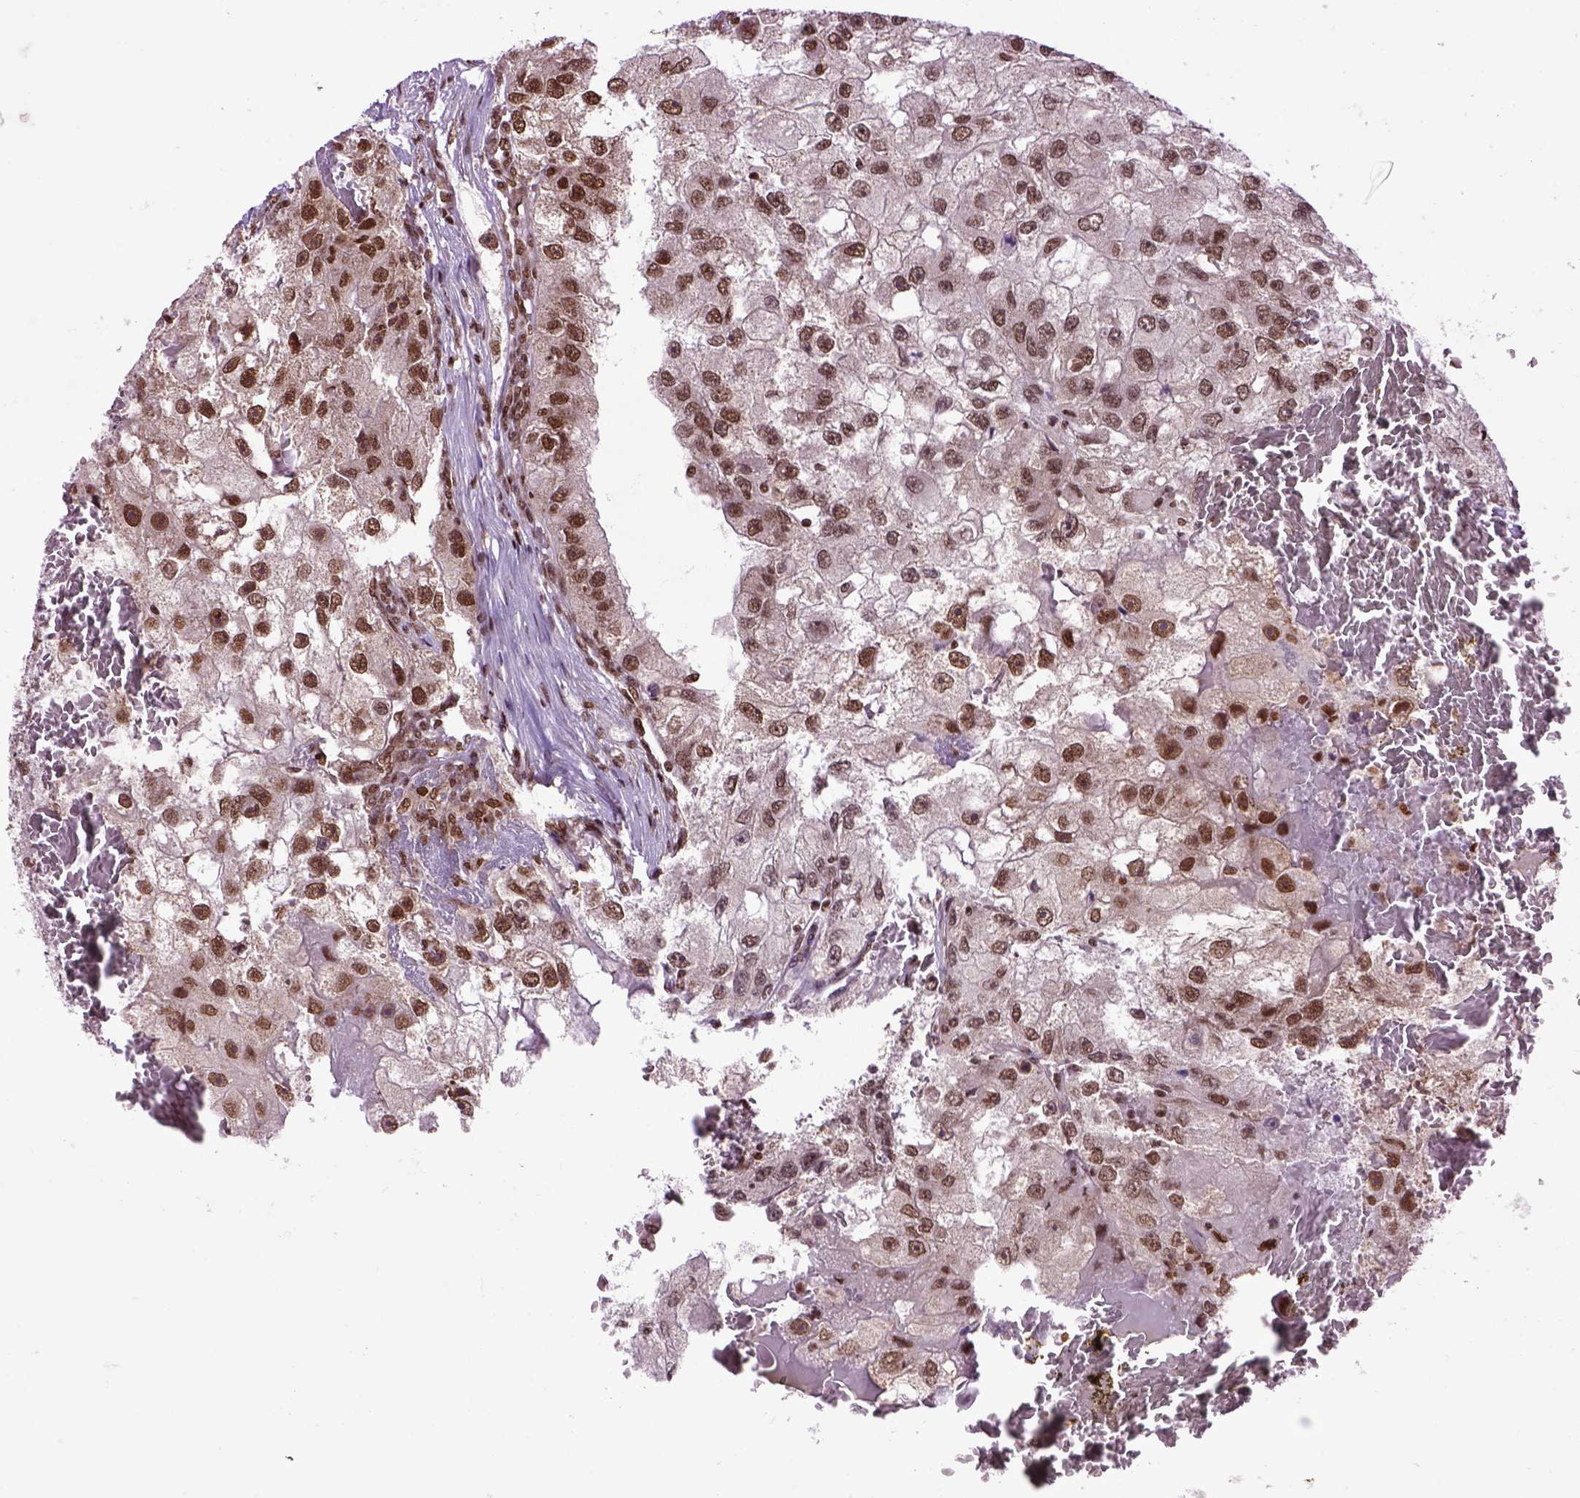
{"staining": {"intensity": "moderate", "quantity": ">75%", "location": "nuclear"}, "tissue": "renal cancer", "cell_type": "Tumor cells", "image_type": "cancer", "snomed": [{"axis": "morphology", "description": "Adenocarcinoma, NOS"}, {"axis": "topography", "description": "Kidney"}], "caption": "A histopathology image of adenocarcinoma (renal) stained for a protein exhibits moderate nuclear brown staining in tumor cells. (DAB (3,3'-diaminobenzidine) = brown stain, brightfield microscopy at high magnification).", "gene": "CELF1", "patient": {"sex": "male", "age": 63}}